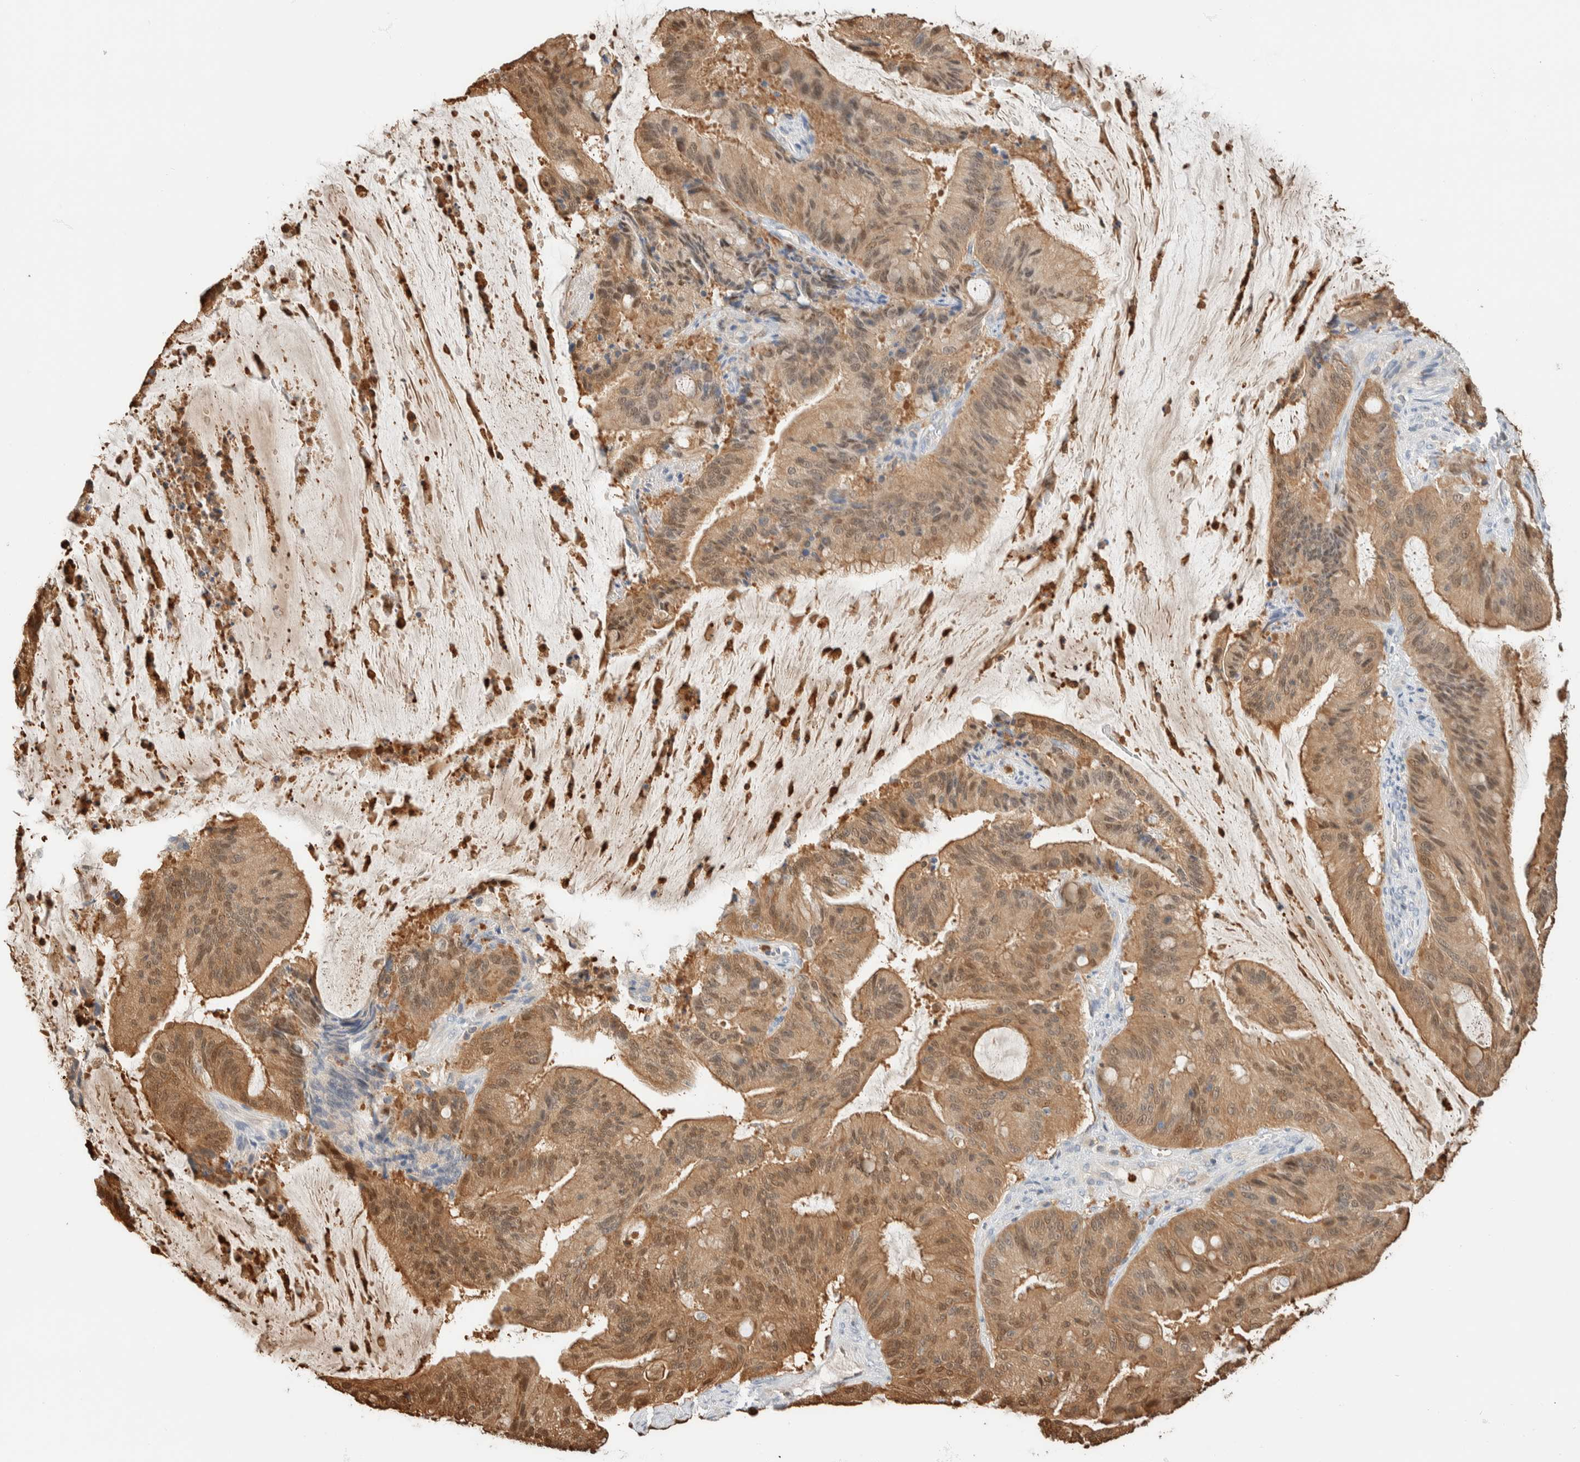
{"staining": {"intensity": "moderate", "quantity": ">75%", "location": "cytoplasmic/membranous,nuclear"}, "tissue": "liver cancer", "cell_type": "Tumor cells", "image_type": "cancer", "snomed": [{"axis": "morphology", "description": "Normal tissue, NOS"}, {"axis": "morphology", "description": "Cholangiocarcinoma"}, {"axis": "topography", "description": "Liver"}, {"axis": "topography", "description": "Peripheral nerve tissue"}], "caption": "Protein expression analysis of human liver cancer reveals moderate cytoplasmic/membranous and nuclear expression in approximately >75% of tumor cells.", "gene": "SETD4", "patient": {"sex": "female", "age": 73}}